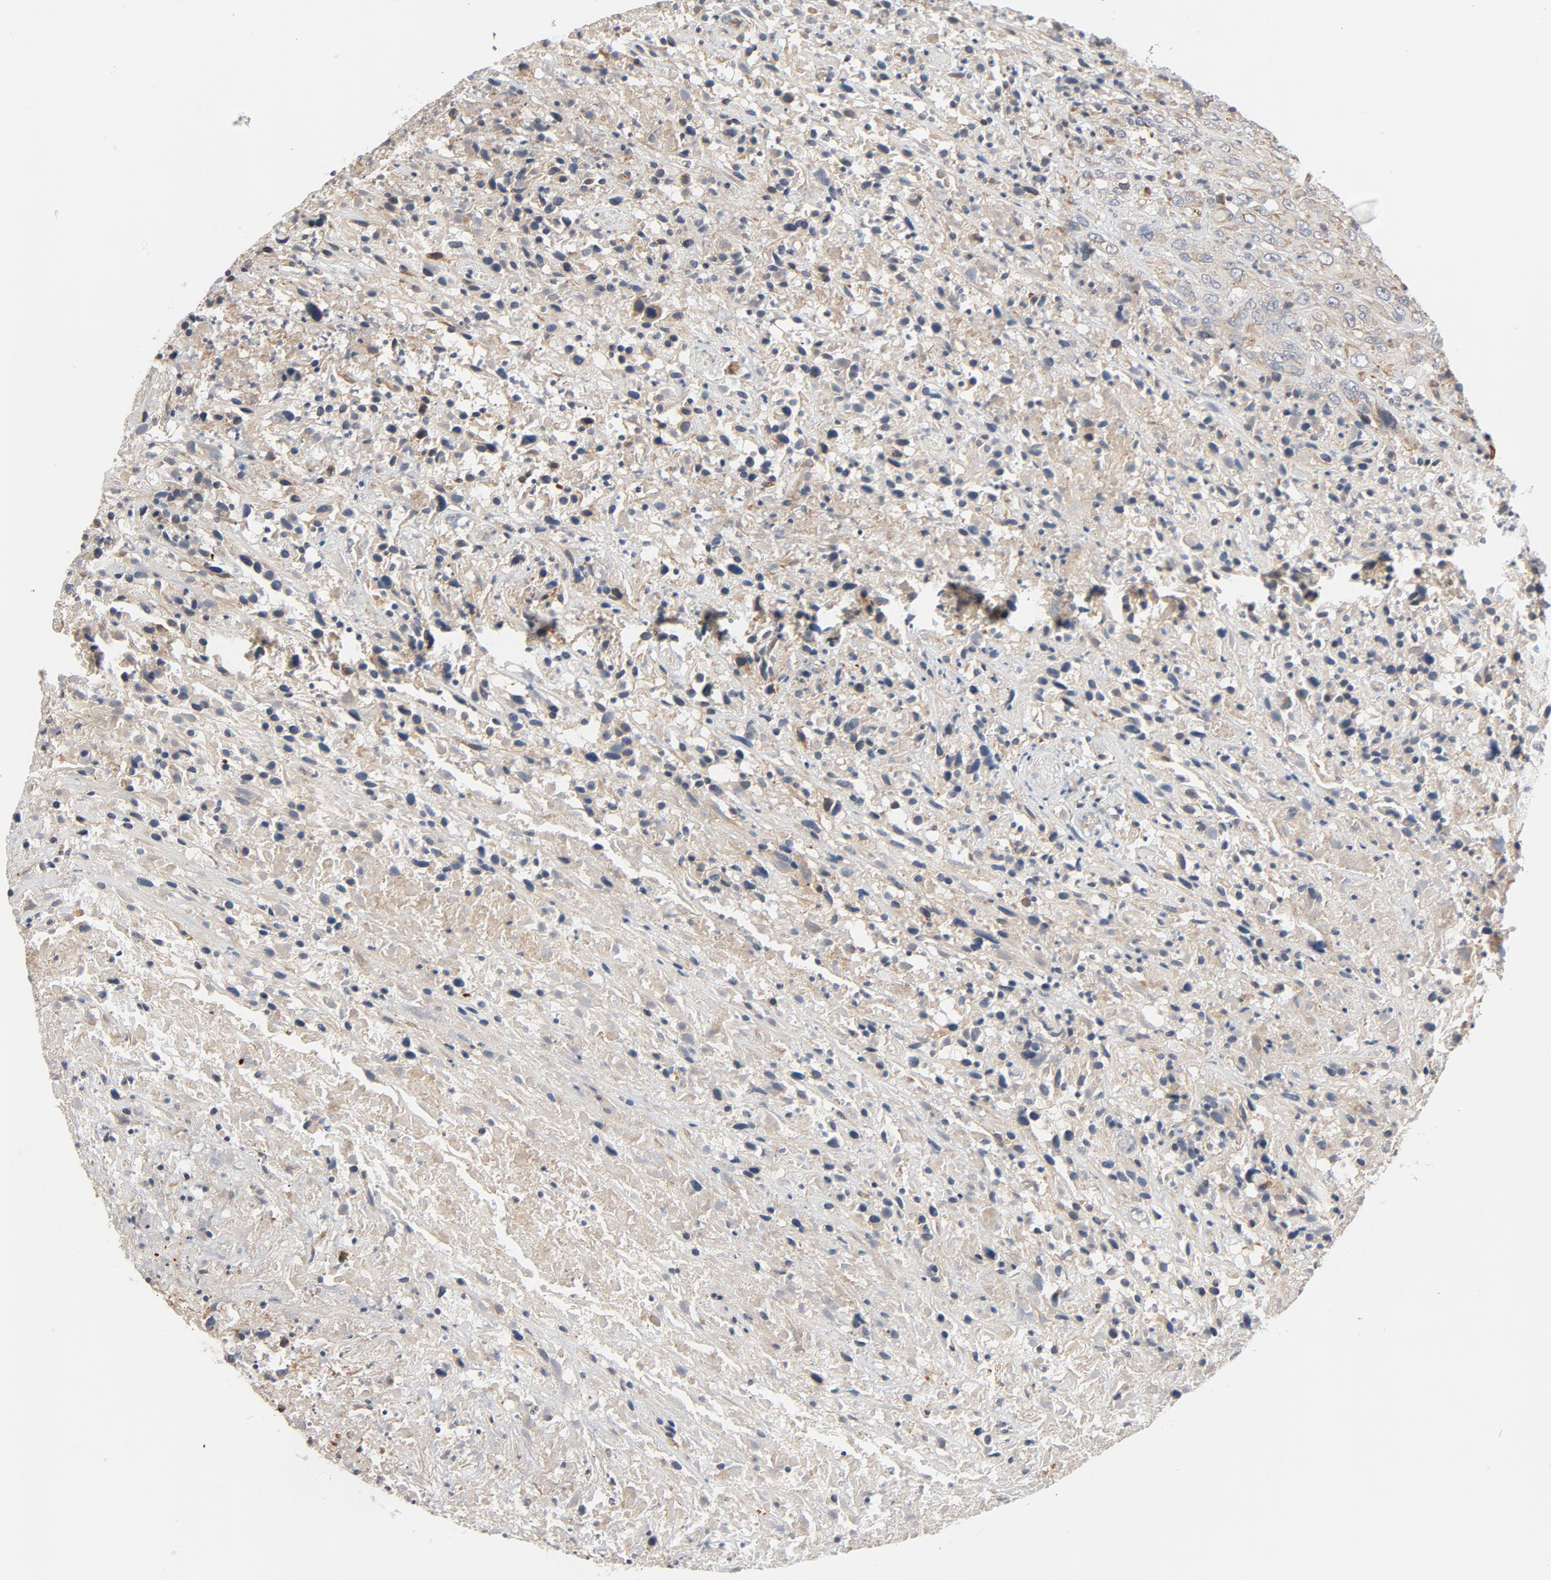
{"staining": {"intensity": "moderate", "quantity": "25%-75%", "location": "cytoplasmic/membranous"}, "tissue": "urothelial cancer", "cell_type": "Tumor cells", "image_type": "cancer", "snomed": [{"axis": "morphology", "description": "Urothelial carcinoma, High grade"}, {"axis": "topography", "description": "Urinary bladder"}], "caption": "Urothelial cancer stained with a brown dye shows moderate cytoplasmic/membranous positive expression in about 25%-75% of tumor cells.", "gene": "TRIOBP", "patient": {"sex": "male", "age": 61}}